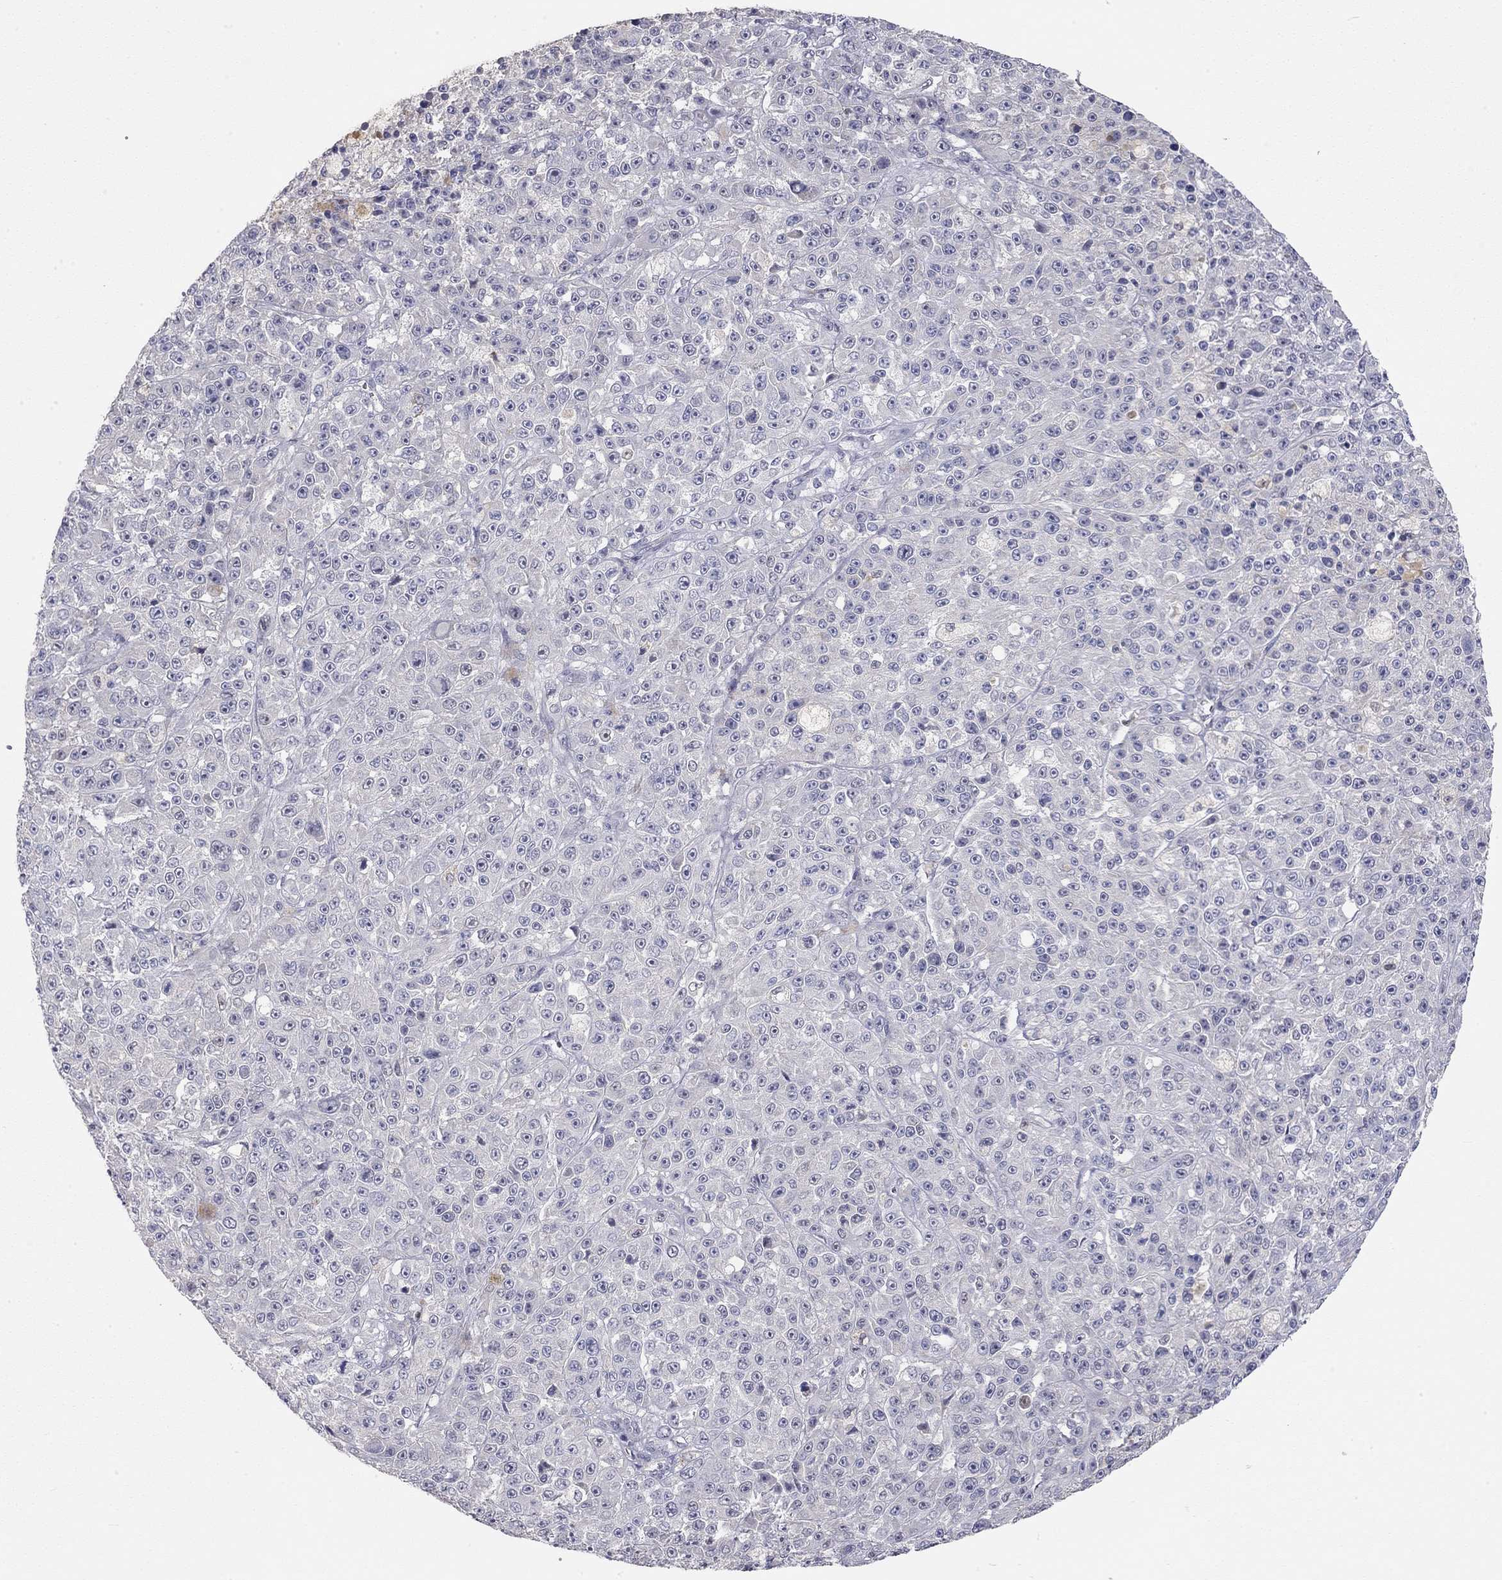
{"staining": {"intensity": "negative", "quantity": "none", "location": "none"}, "tissue": "melanoma", "cell_type": "Tumor cells", "image_type": "cancer", "snomed": [{"axis": "morphology", "description": "Malignant melanoma, NOS"}, {"axis": "topography", "description": "Skin"}], "caption": "The immunohistochemistry (IHC) micrograph has no significant expression in tumor cells of melanoma tissue.", "gene": "PAPSS2", "patient": {"sex": "female", "age": 58}}